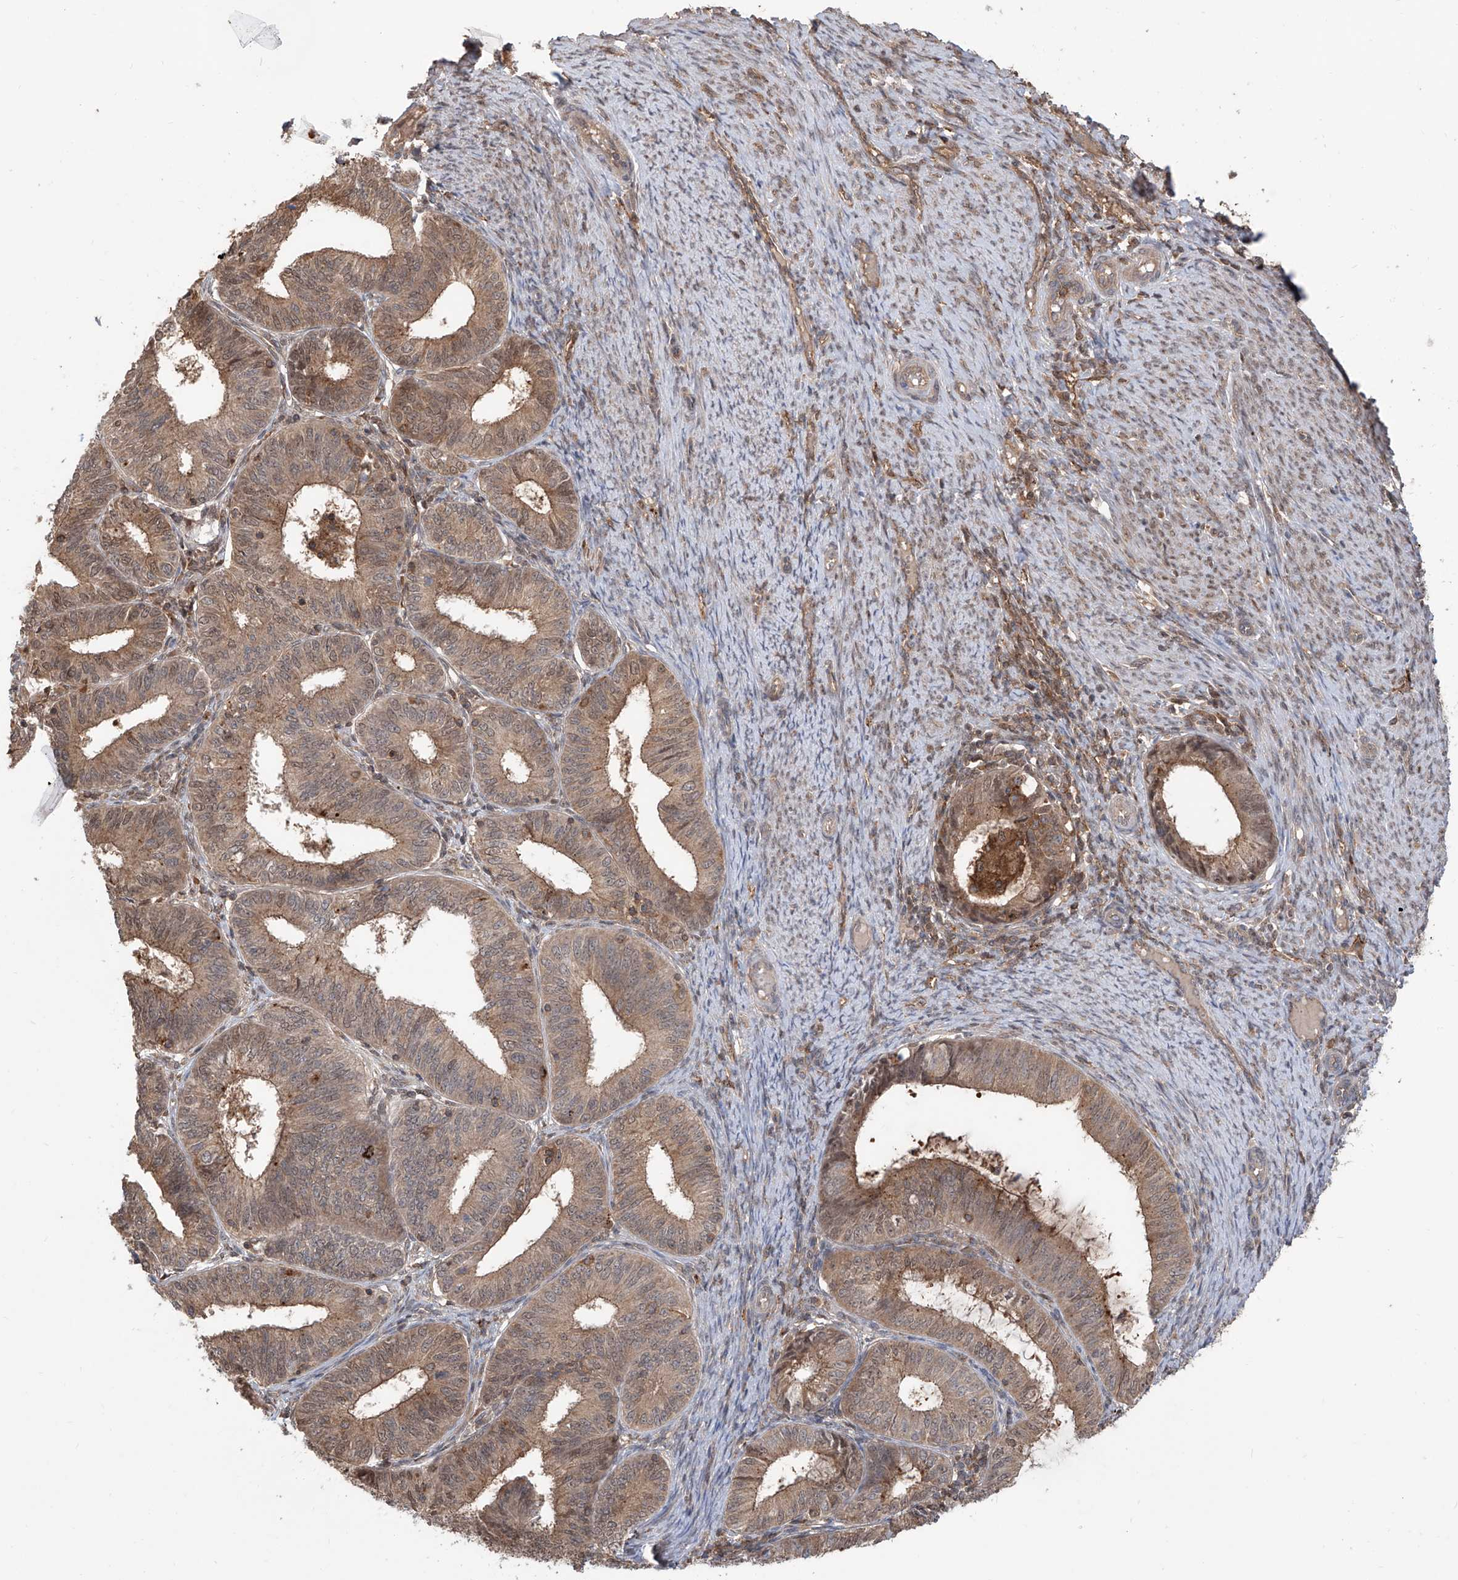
{"staining": {"intensity": "moderate", "quantity": ">75%", "location": "cytoplasmic/membranous"}, "tissue": "endometrial cancer", "cell_type": "Tumor cells", "image_type": "cancer", "snomed": [{"axis": "morphology", "description": "Adenocarcinoma, NOS"}, {"axis": "topography", "description": "Endometrium"}], "caption": "A high-resolution photomicrograph shows IHC staining of adenocarcinoma (endometrial), which displays moderate cytoplasmic/membranous expression in about >75% of tumor cells.", "gene": "HOXC8", "patient": {"sex": "female", "age": 51}}